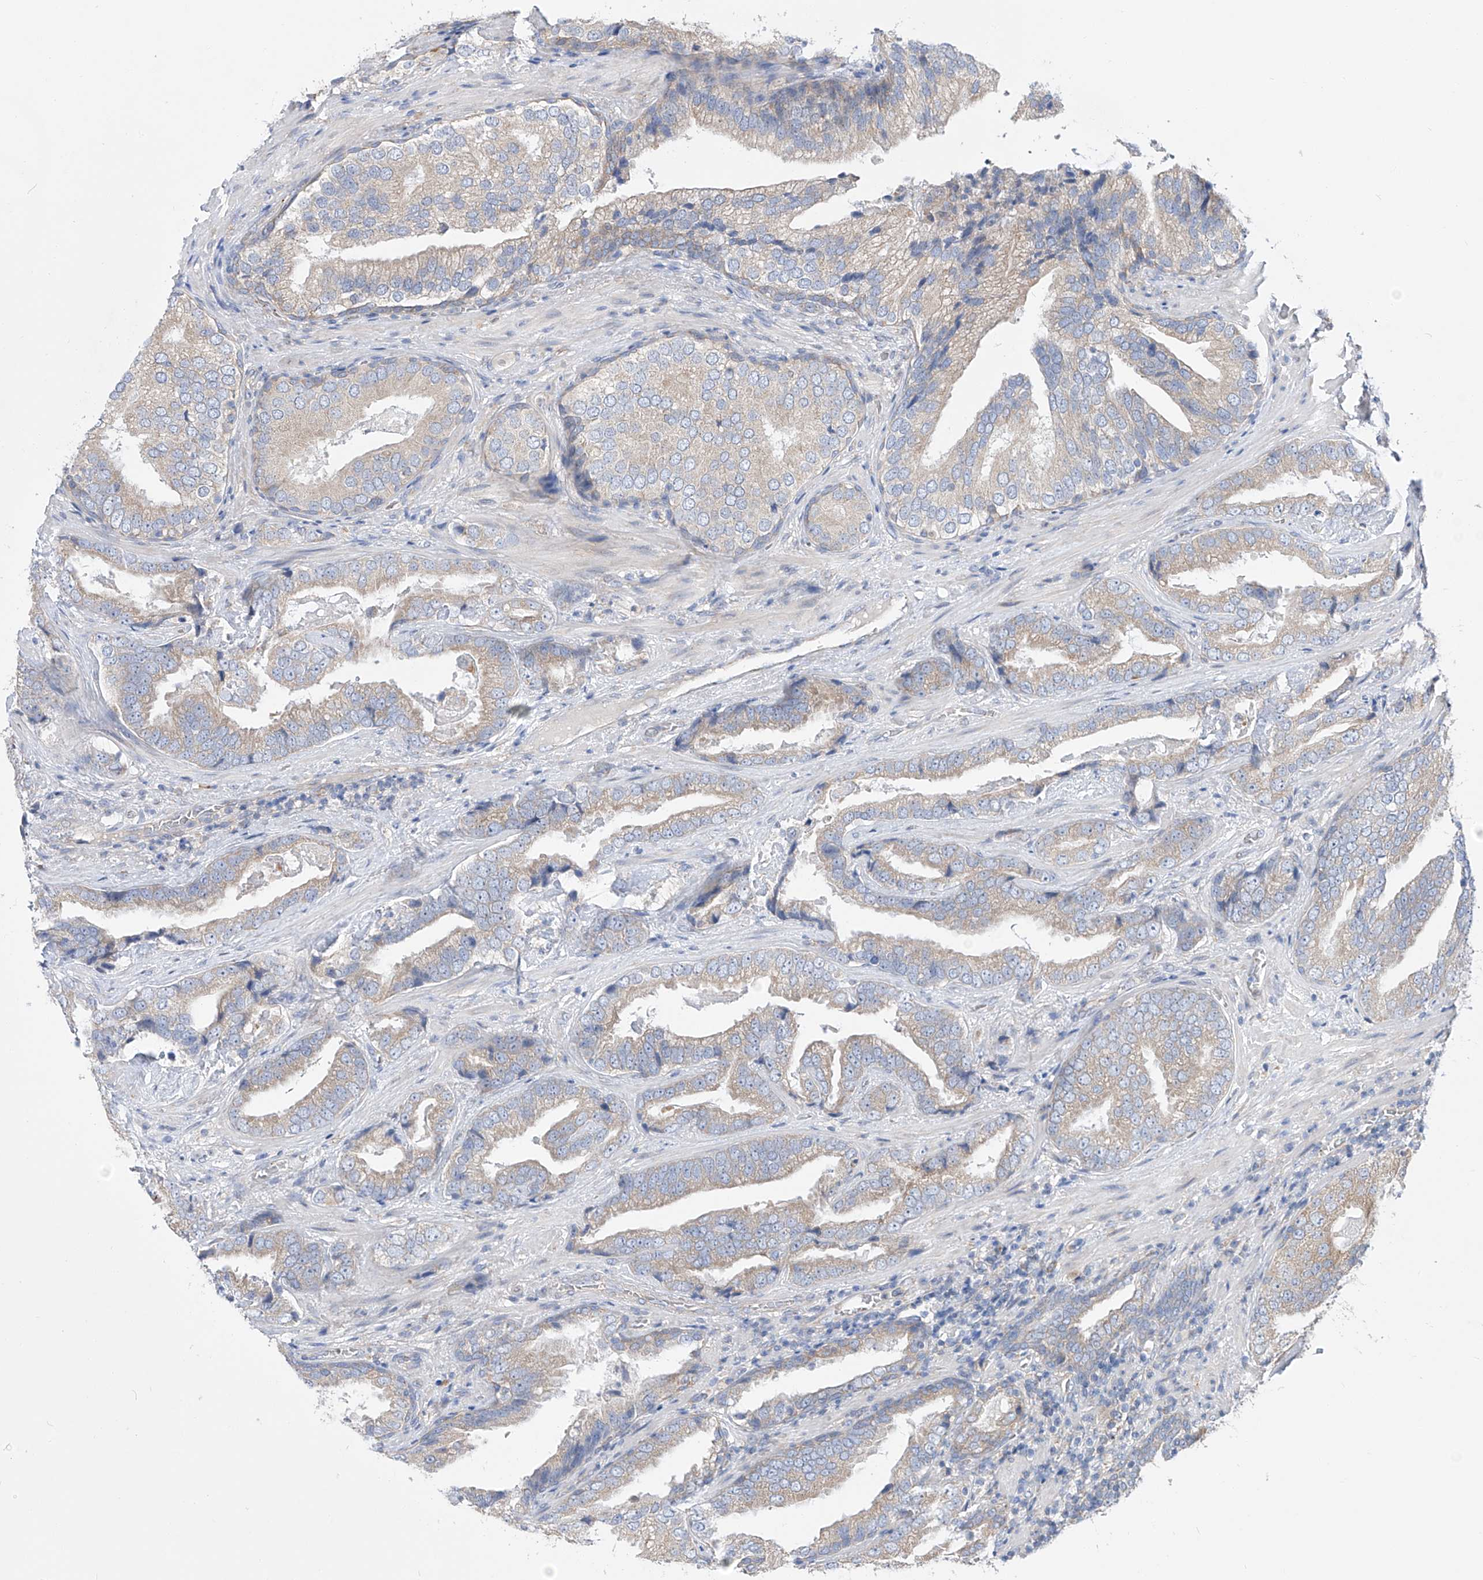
{"staining": {"intensity": "weak", "quantity": "25%-75%", "location": "cytoplasmic/membranous"}, "tissue": "prostate cancer", "cell_type": "Tumor cells", "image_type": "cancer", "snomed": [{"axis": "morphology", "description": "Adenocarcinoma, Low grade"}, {"axis": "topography", "description": "Prostate"}], "caption": "Prostate adenocarcinoma (low-grade) tissue demonstrates weak cytoplasmic/membranous staining in about 25%-75% of tumor cells, visualized by immunohistochemistry.", "gene": "UFL1", "patient": {"sex": "male", "age": 67}}